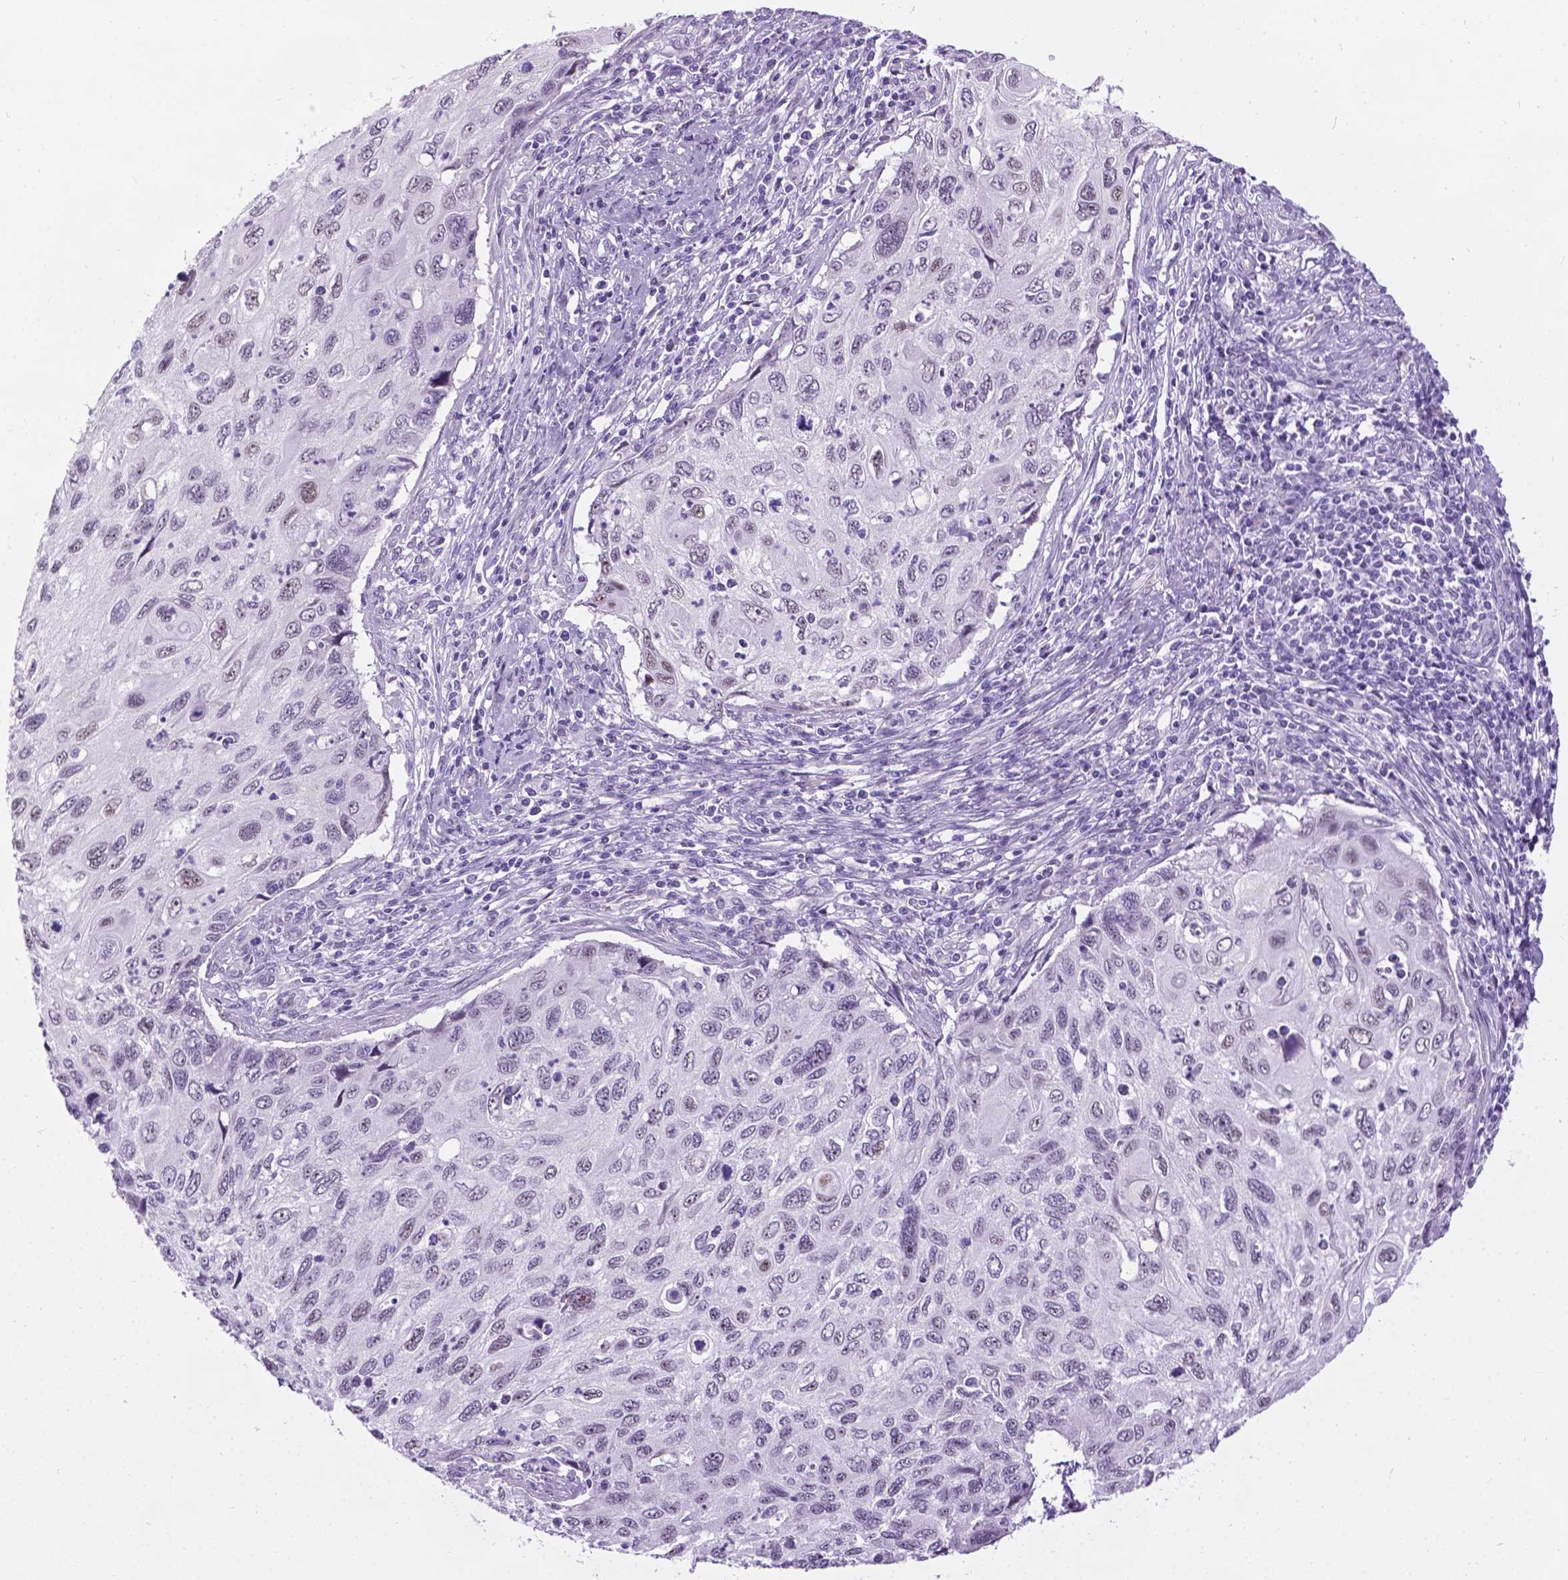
{"staining": {"intensity": "negative", "quantity": "none", "location": "none"}, "tissue": "cervical cancer", "cell_type": "Tumor cells", "image_type": "cancer", "snomed": [{"axis": "morphology", "description": "Squamous cell carcinoma, NOS"}, {"axis": "topography", "description": "Cervix"}], "caption": "This is a image of immunohistochemistry staining of cervical squamous cell carcinoma, which shows no expression in tumor cells.", "gene": "PROB1", "patient": {"sex": "female", "age": 70}}